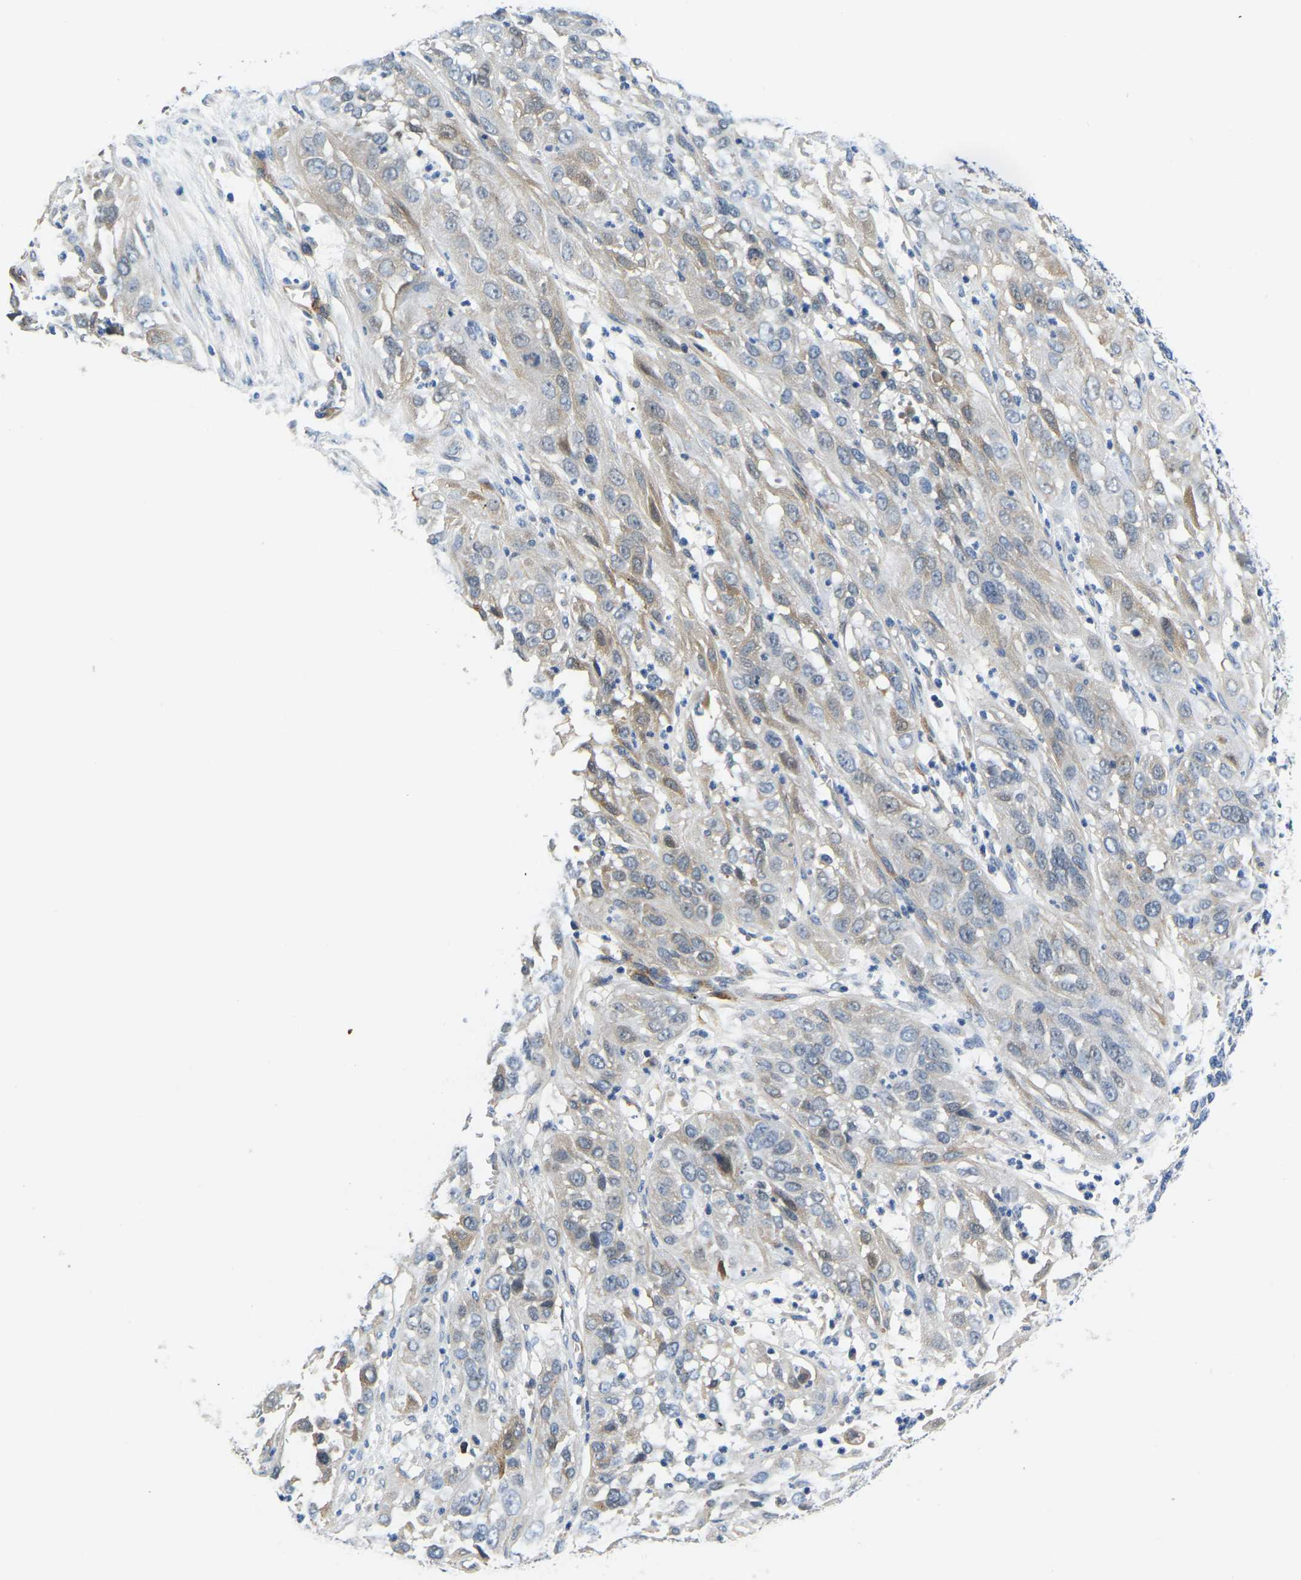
{"staining": {"intensity": "negative", "quantity": "none", "location": "none"}, "tissue": "cervical cancer", "cell_type": "Tumor cells", "image_type": "cancer", "snomed": [{"axis": "morphology", "description": "Squamous cell carcinoma, NOS"}, {"axis": "topography", "description": "Cervix"}], "caption": "High magnification brightfield microscopy of cervical squamous cell carcinoma stained with DAB (brown) and counterstained with hematoxylin (blue): tumor cells show no significant expression. The staining is performed using DAB brown chromogen with nuclei counter-stained in using hematoxylin.", "gene": "LIAS", "patient": {"sex": "female", "age": 32}}